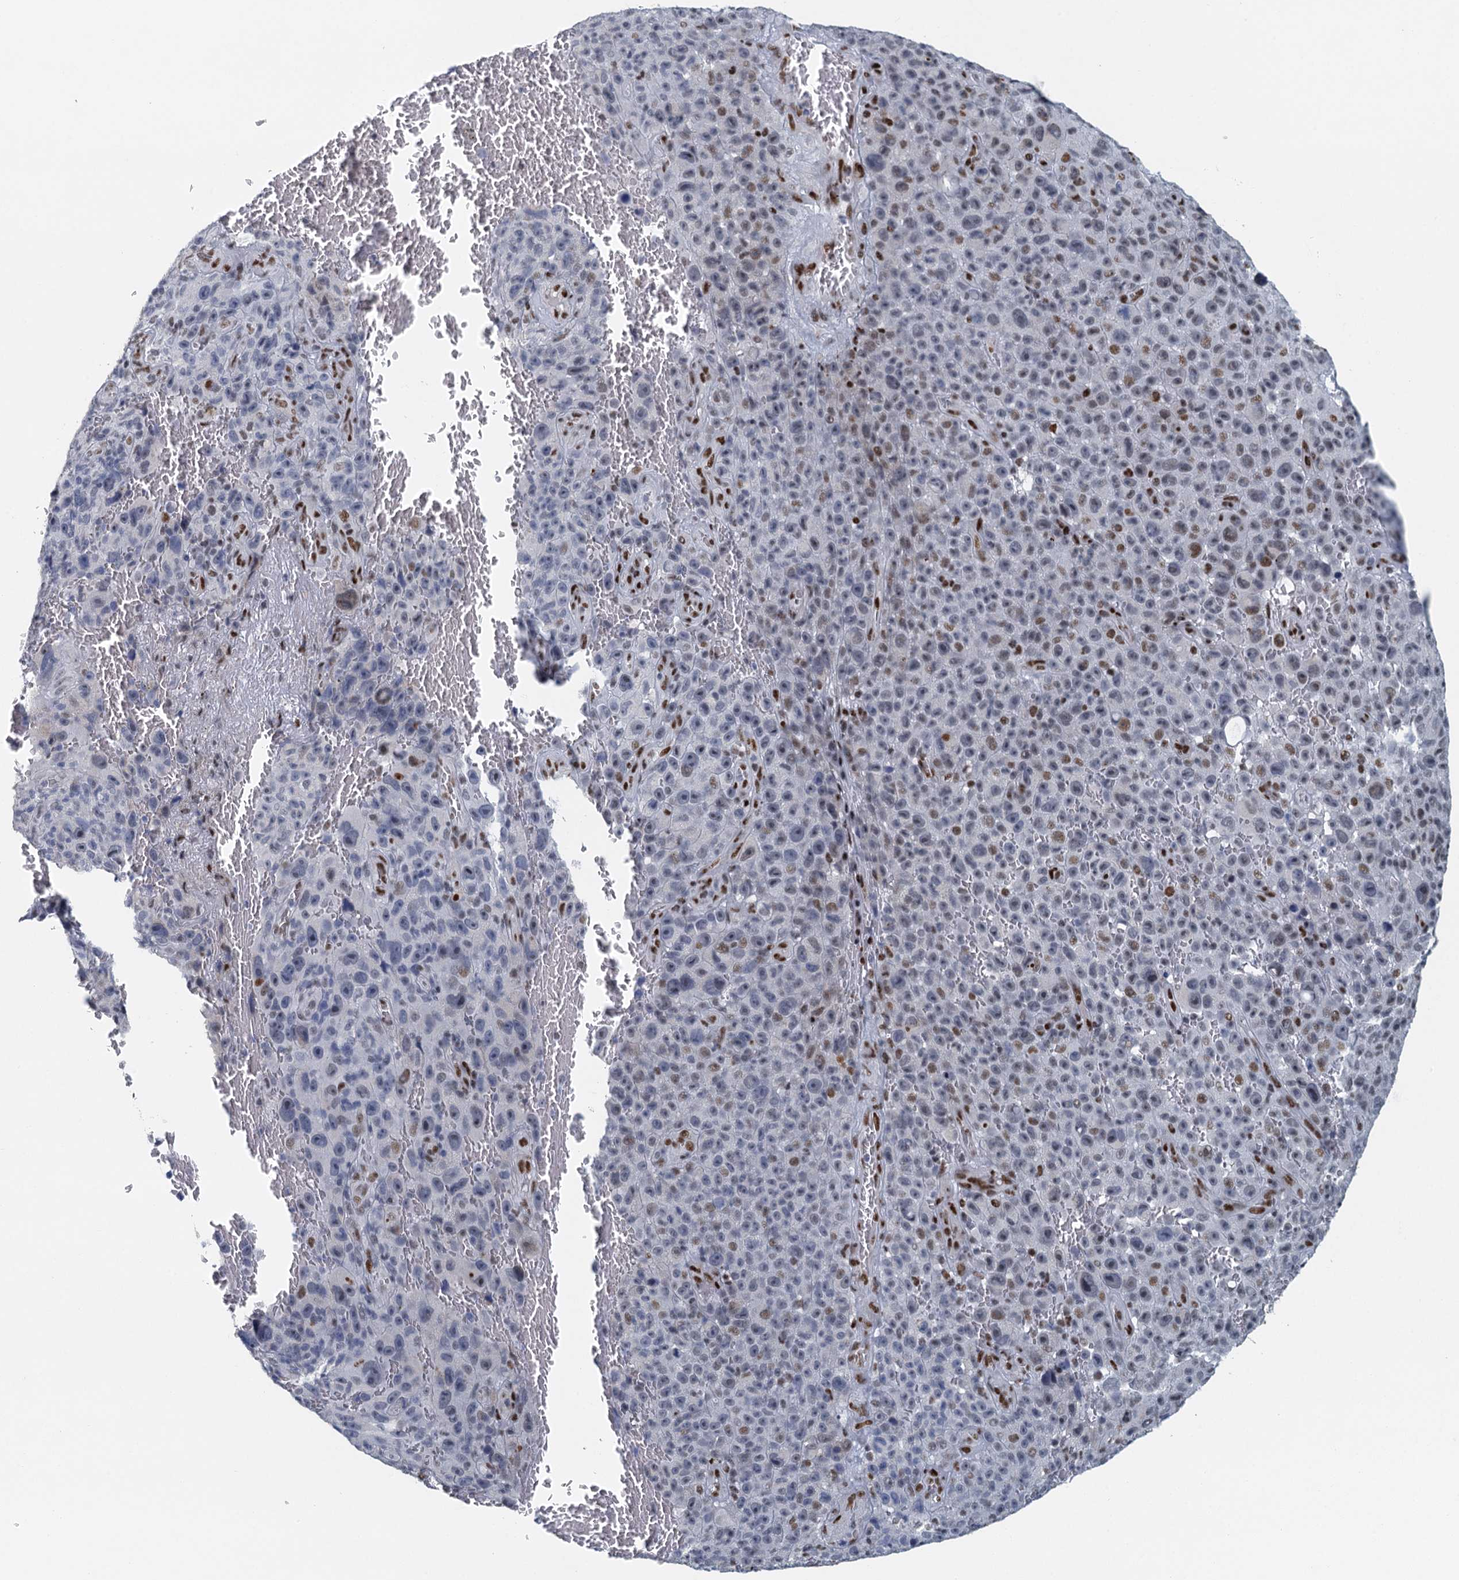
{"staining": {"intensity": "moderate", "quantity": "<25%", "location": "nuclear"}, "tissue": "melanoma", "cell_type": "Tumor cells", "image_type": "cancer", "snomed": [{"axis": "morphology", "description": "Malignant melanoma, NOS"}, {"axis": "topography", "description": "Skin"}], "caption": "About <25% of tumor cells in malignant melanoma exhibit moderate nuclear protein staining as visualized by brown immunohistochemical staining.", "gene": "TTLL9", "patient": {"sex": "female", "age": 82}}